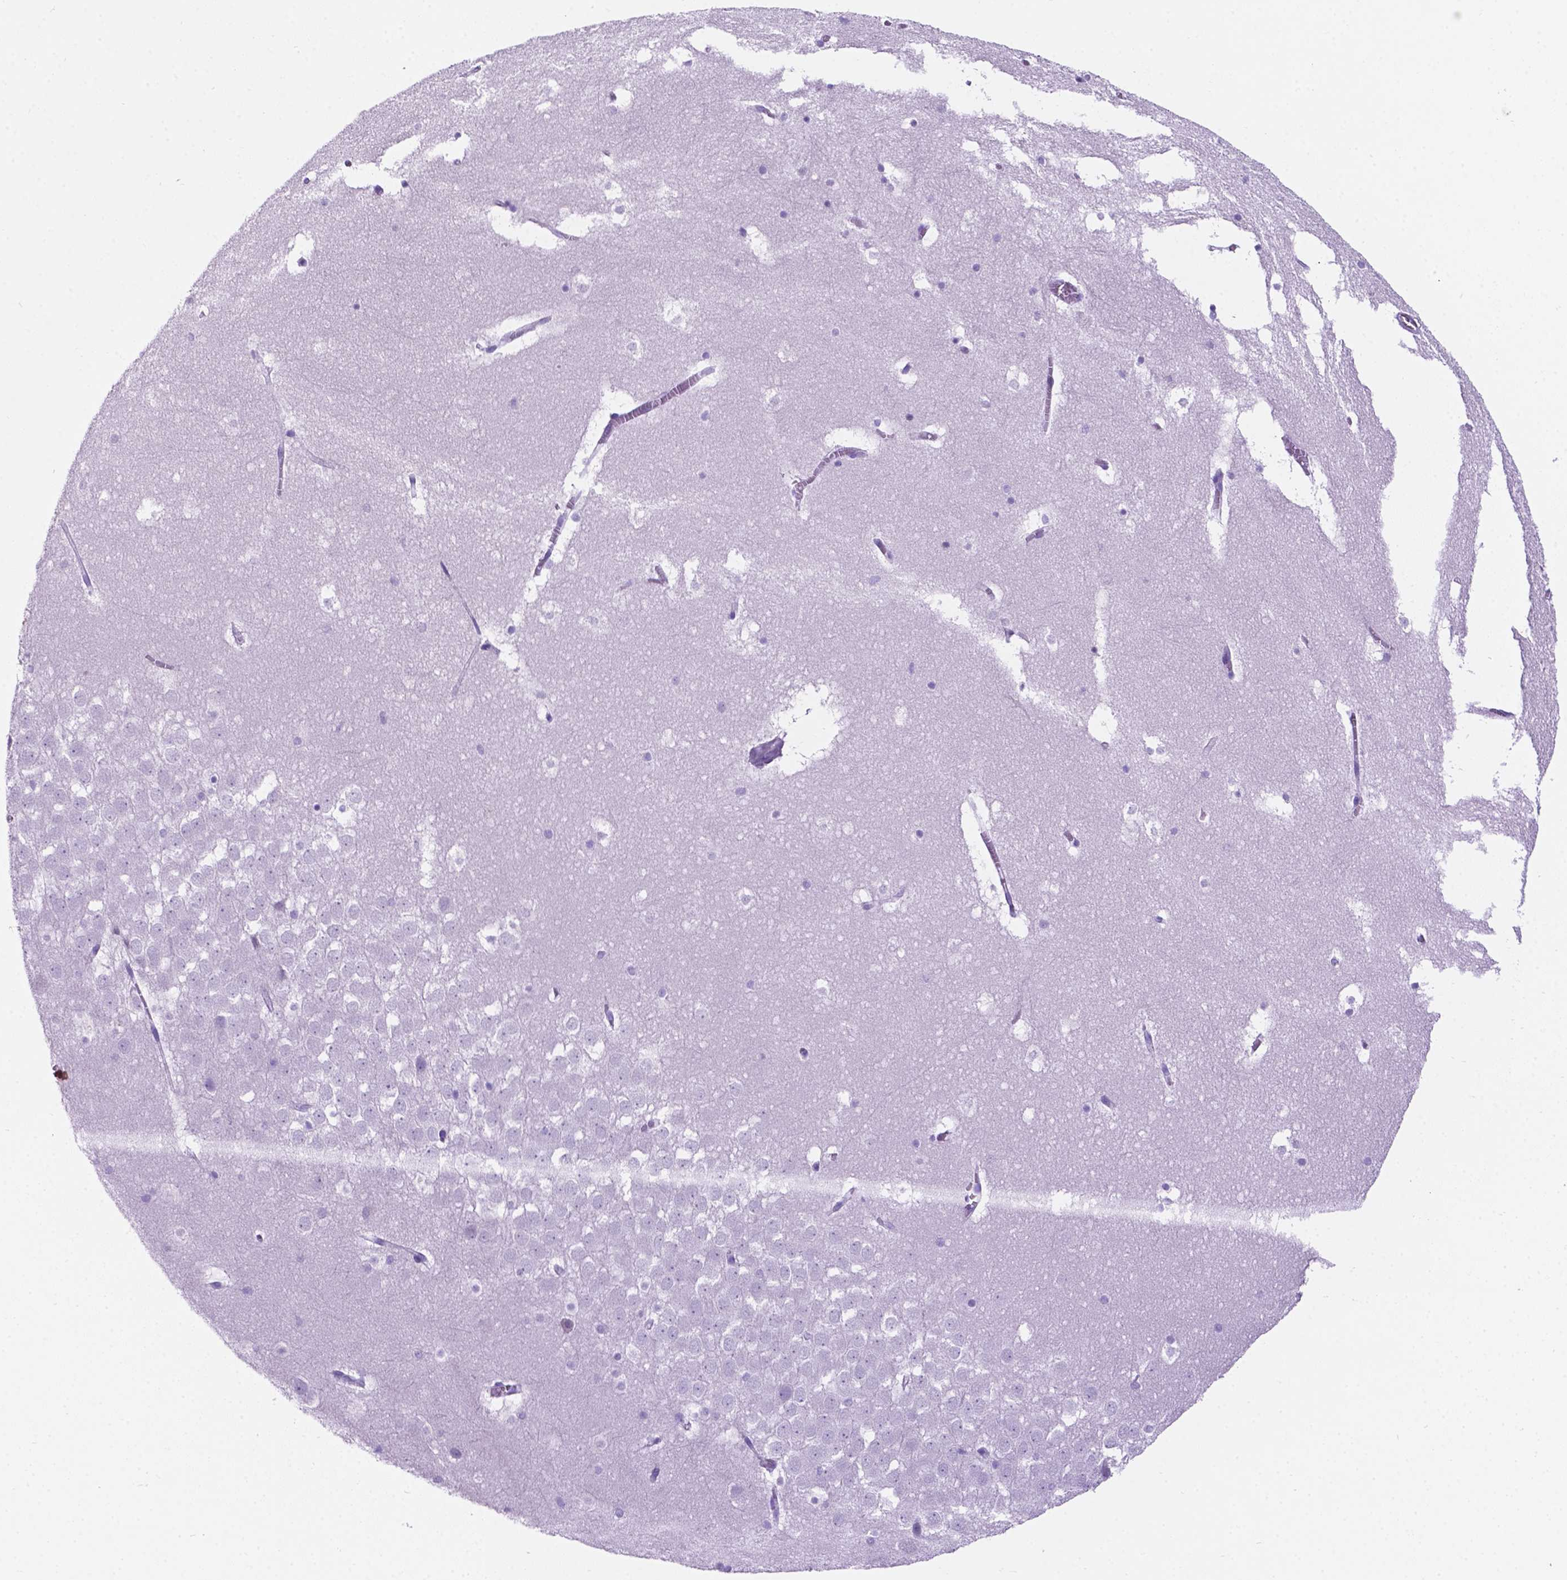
{"staining": {"intensity": "negative", "quantity": "none", "location": "none"}, "tissue": "hippocampus", "cell_type": "Glial cells", "image_type": "normal", "snomed": [{"axis": "morphology", "description": "Normal tissue, NOS"}, {"axis": "topography", "description": "Hippocampus"}], "caption": "Image shows no protein staining in glial cells of normal hippocampus.", "gene": "C17orf107", "patient": {"sex": "male", "age": 45}}